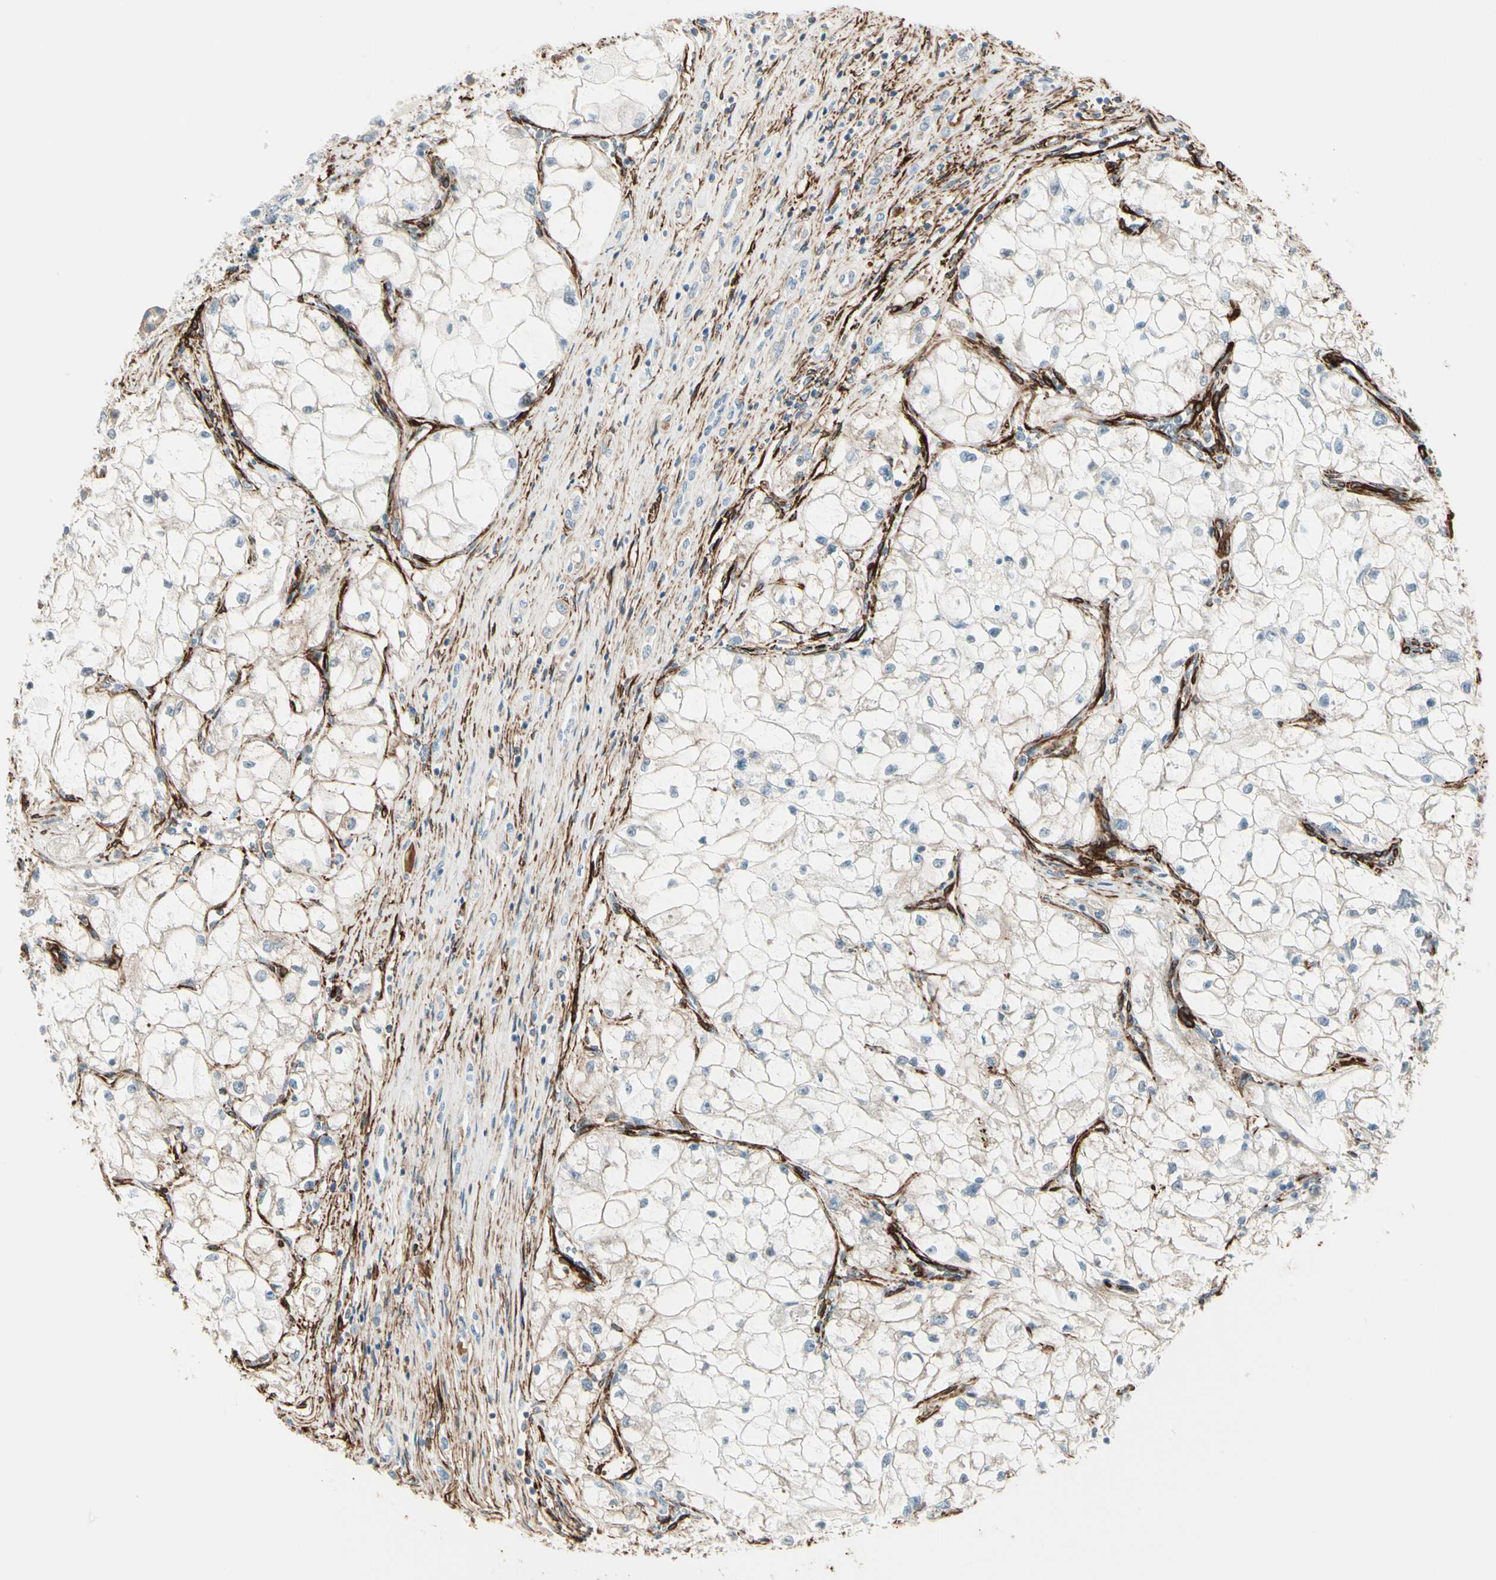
{"staining": {"intensity": "weak", "quantity": "<25%", "location": "cytoplasmic/membranous"}, "tissue": "renal cancer", "cell_type": "Tumor cells", "image_type": "cancer", "snomed": [{"axis": "morphology", "description": "Adenocarcinoma, NOS"}, {"axis": "topography", "description": "Kidney"}], "caption": "IHC histopathology image of neoplastic tissue: human renal cancer (adenocarcinoma) stained with DAB (3,3'-diaminobenzidine) exhibits no significant protein positivity in tumor cells.", "gene": "CALD1", "patient": {"sex": "female", "age": 70}}